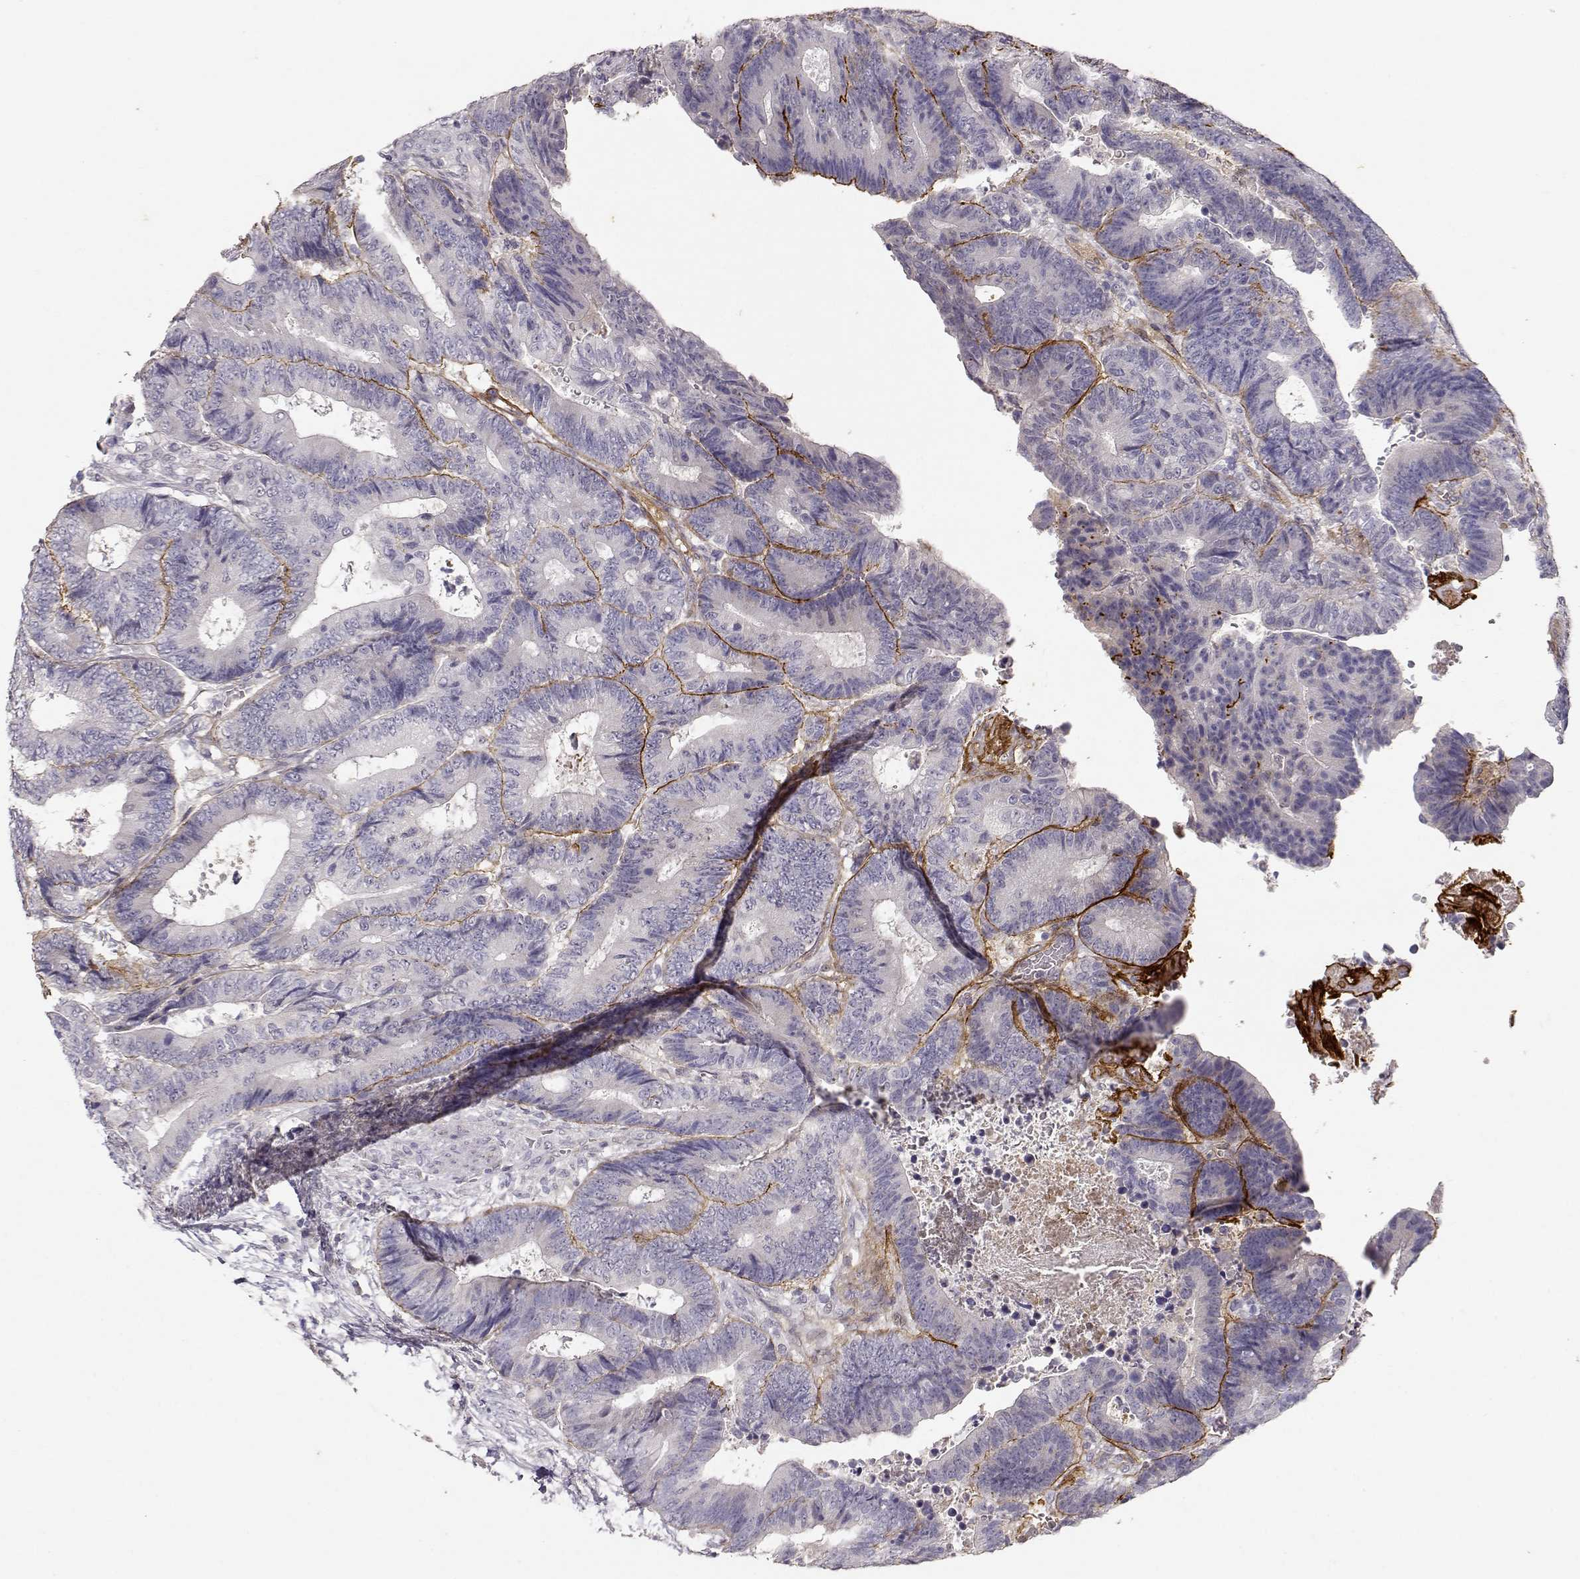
{"staining": {"intensity": "negative", "quantity": "none", "location": "none"}, "tissue": "colorectal cancer", "cell_type": "Tumor cells", "image_type": "cancer", "snomed": [{"axis": "morphology", "description": "Adenocarcinoma, NOS"}, {"axis": "topography", "description": "Colon"}], "caption": "This is an immunohistochemistry histopathology image of adenocarcinoma (colorectal). There is no expression in tumor cells.", "gene": "LAMA5", "patient": {"sex": "female", "age": 48}}